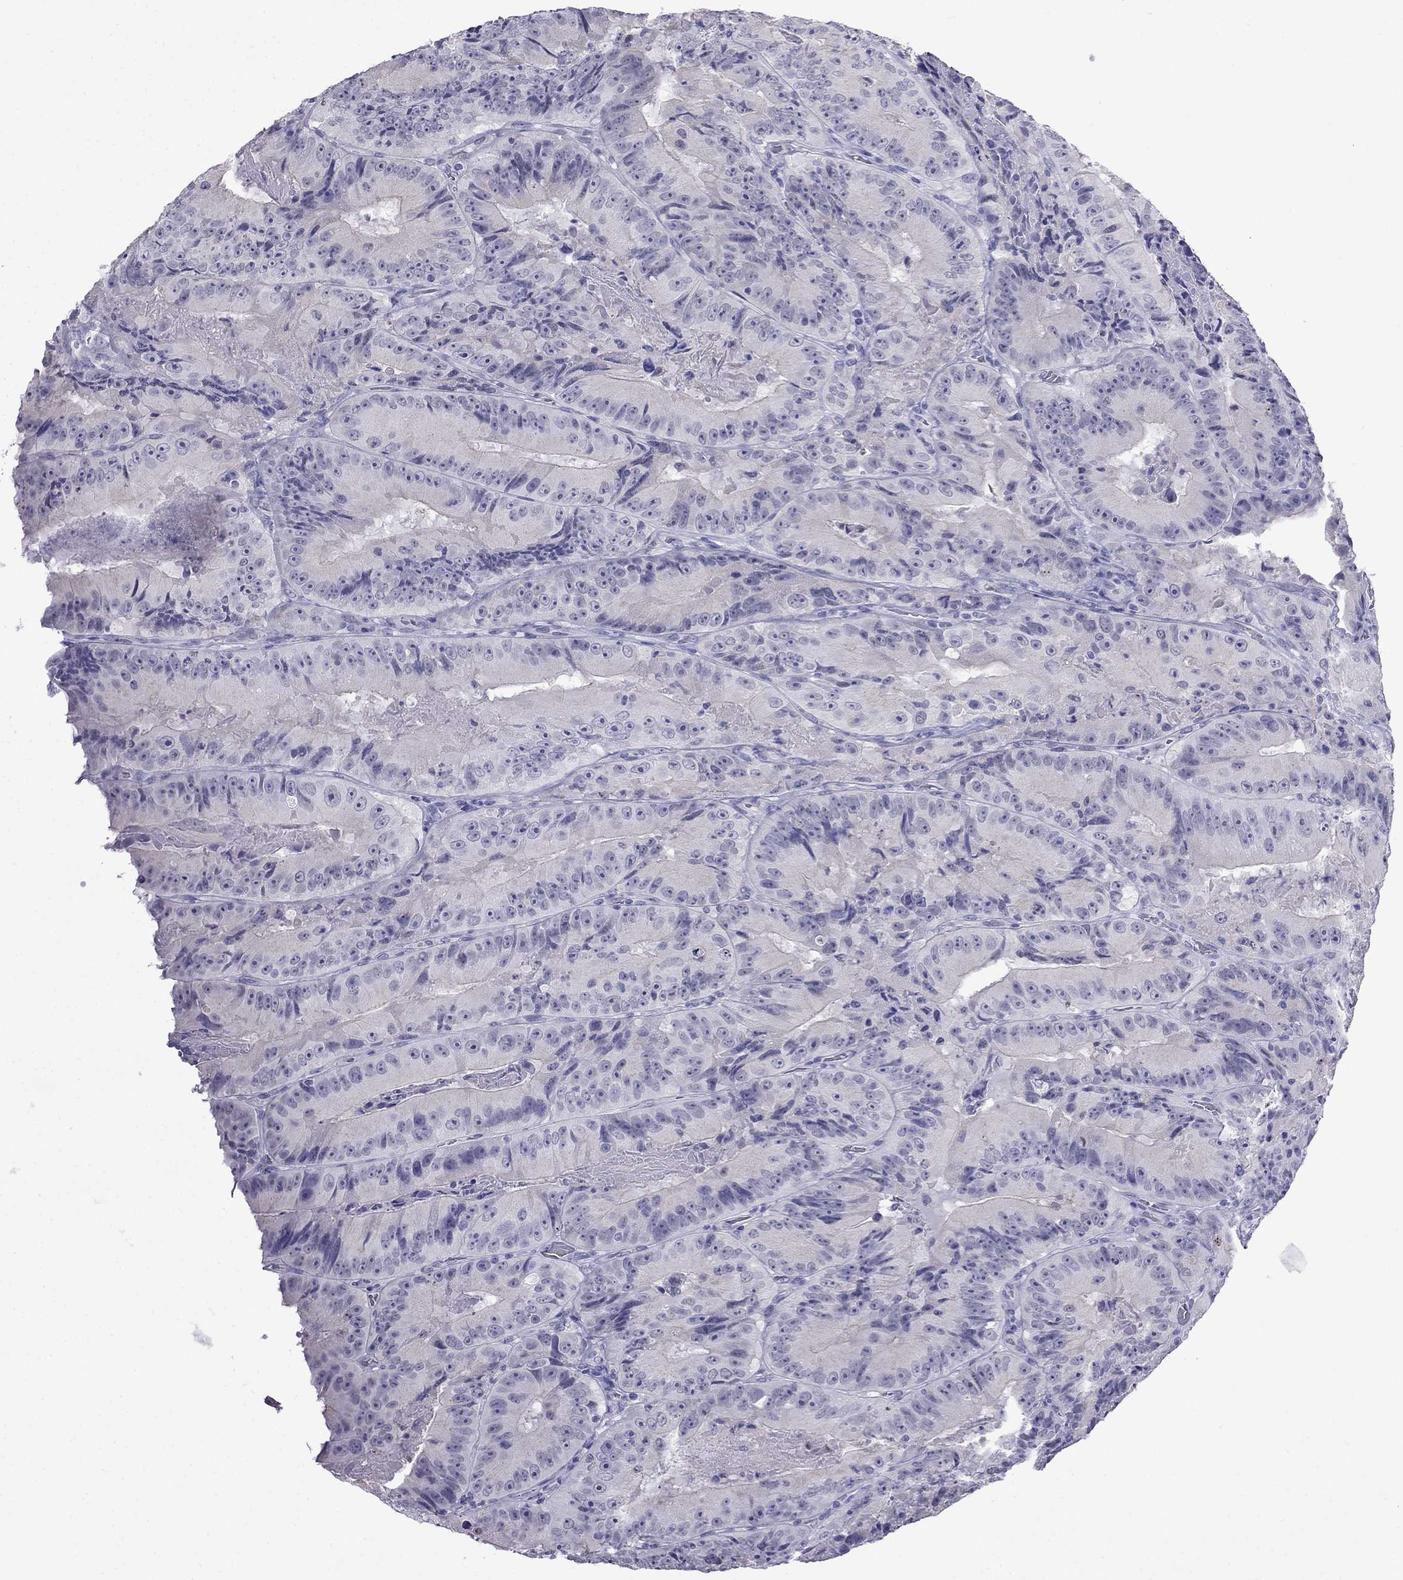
{"staining": {"intensity": "negative", "quantity": "none", "location": "none"}, "tissue": "colorectal cancer", "cell_type": "Tumor cells", "image_type": "cancer", "snomed": [{"axis": "morphology", "description": "Adenocarcinoma, NOS"}, {"axis": "topography", "description": "Colon"}], "caption": "There is no significant expression in tumor cells of colorectal adenocarcinoma.", "gene": "MGP", "patient": {"sex": "female", "age": 86}}